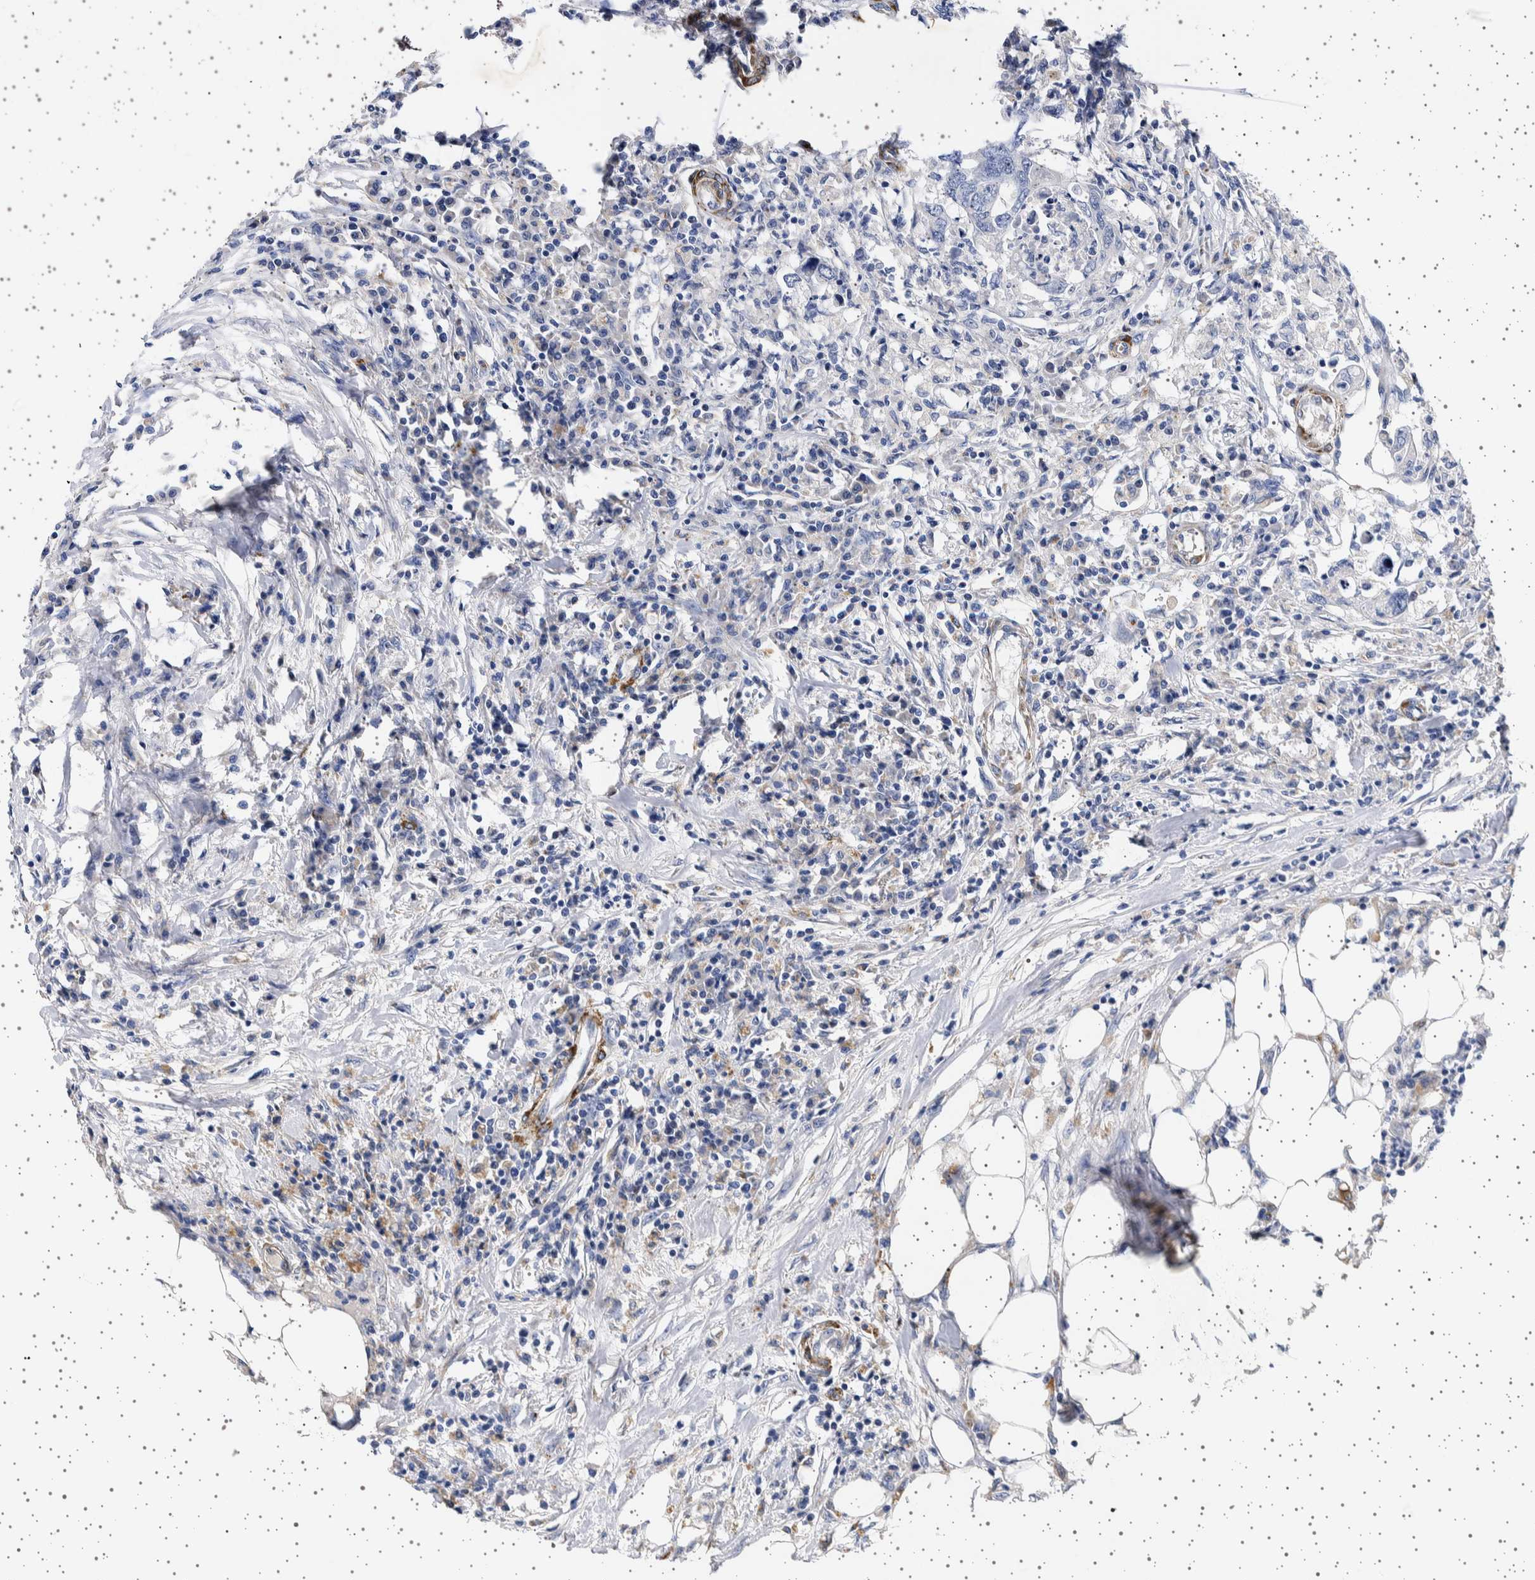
{"staining": {"intensity": "negative", "quantity": "none", "location": "none"}, "tissue": "colorectal cancer", "cell_type": "Tumor cells", "image_type": "cancer", "snomed": [{"axis": "morphology", "description": "Adenocarcinoma, NOS"}, {"axis": "topography", "description": "Colon"}], "caption": "Tumor cells show no significant protein expression in colorectal adenocarcinoma. Brightfield microscopy of IHC stained with DAB (3,3'-diaminobenzidine) (brown) and hematoxylin (blue), captured at high magnification.", "gene": "SEPTIN4", "patient": {"sex": "male", "age": 71}}